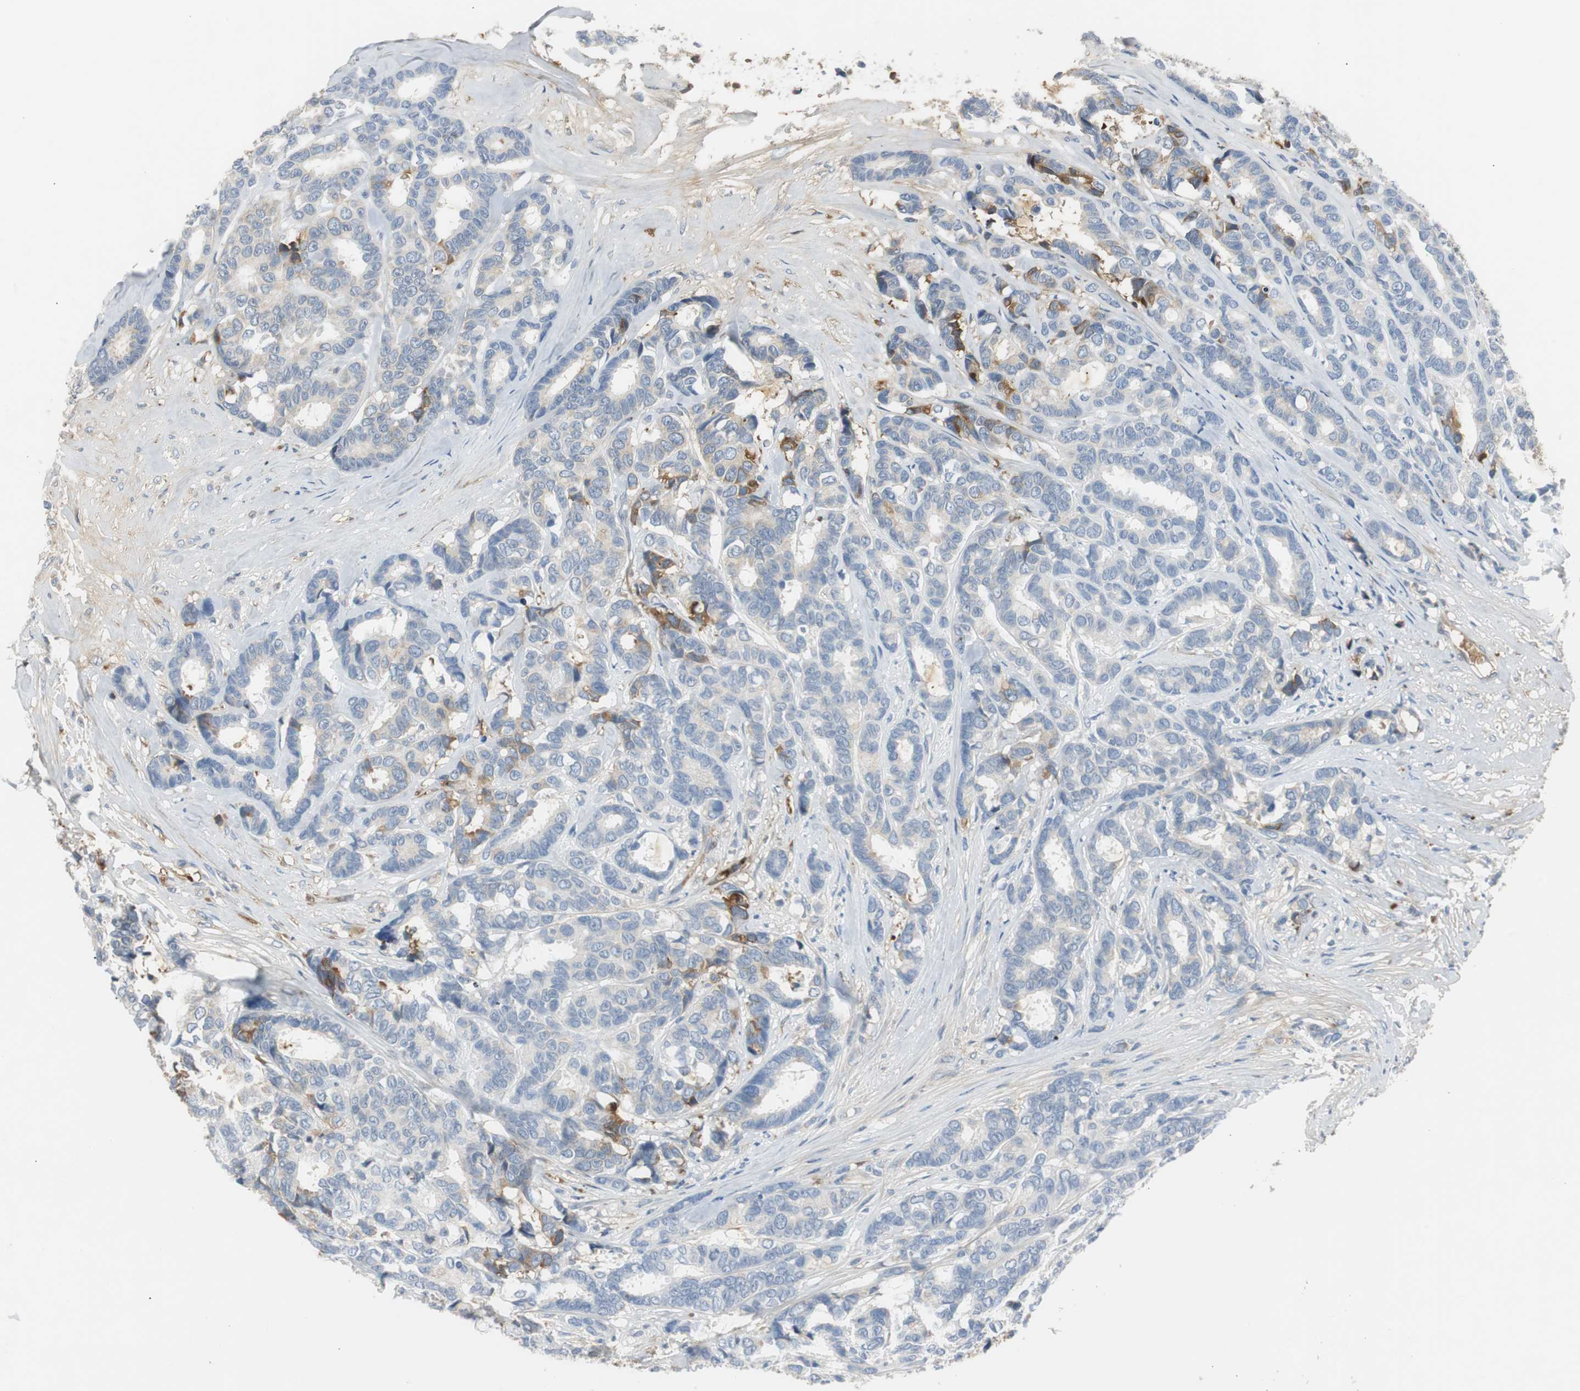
{"staining": {"intensity": "weak", "quantity": "25%-75%", "location": "cytoplasmic/membranous"}, "tissue": "breast cancer", "cell_type": "Tumor cells", "image_type": "cancer", "snomed": [{"axis": "morphology", "description": "Duct carcinoma"}, {"axis": "topography", "description": "Breast"}], "caption": "Immunohistochemistry image of neoplastic tissue: human invasive ductal carcinoma (breast) stained using immunohistochemistry (IHC) reveals low levels of weak protein expression localized specifically in the cytoplasmic/membranous of tumor cells, appearing as a cytoplasmic/membranous brown color.", "gene": "SERPINF1", "patient": {"sex": "female", "age": 87}}